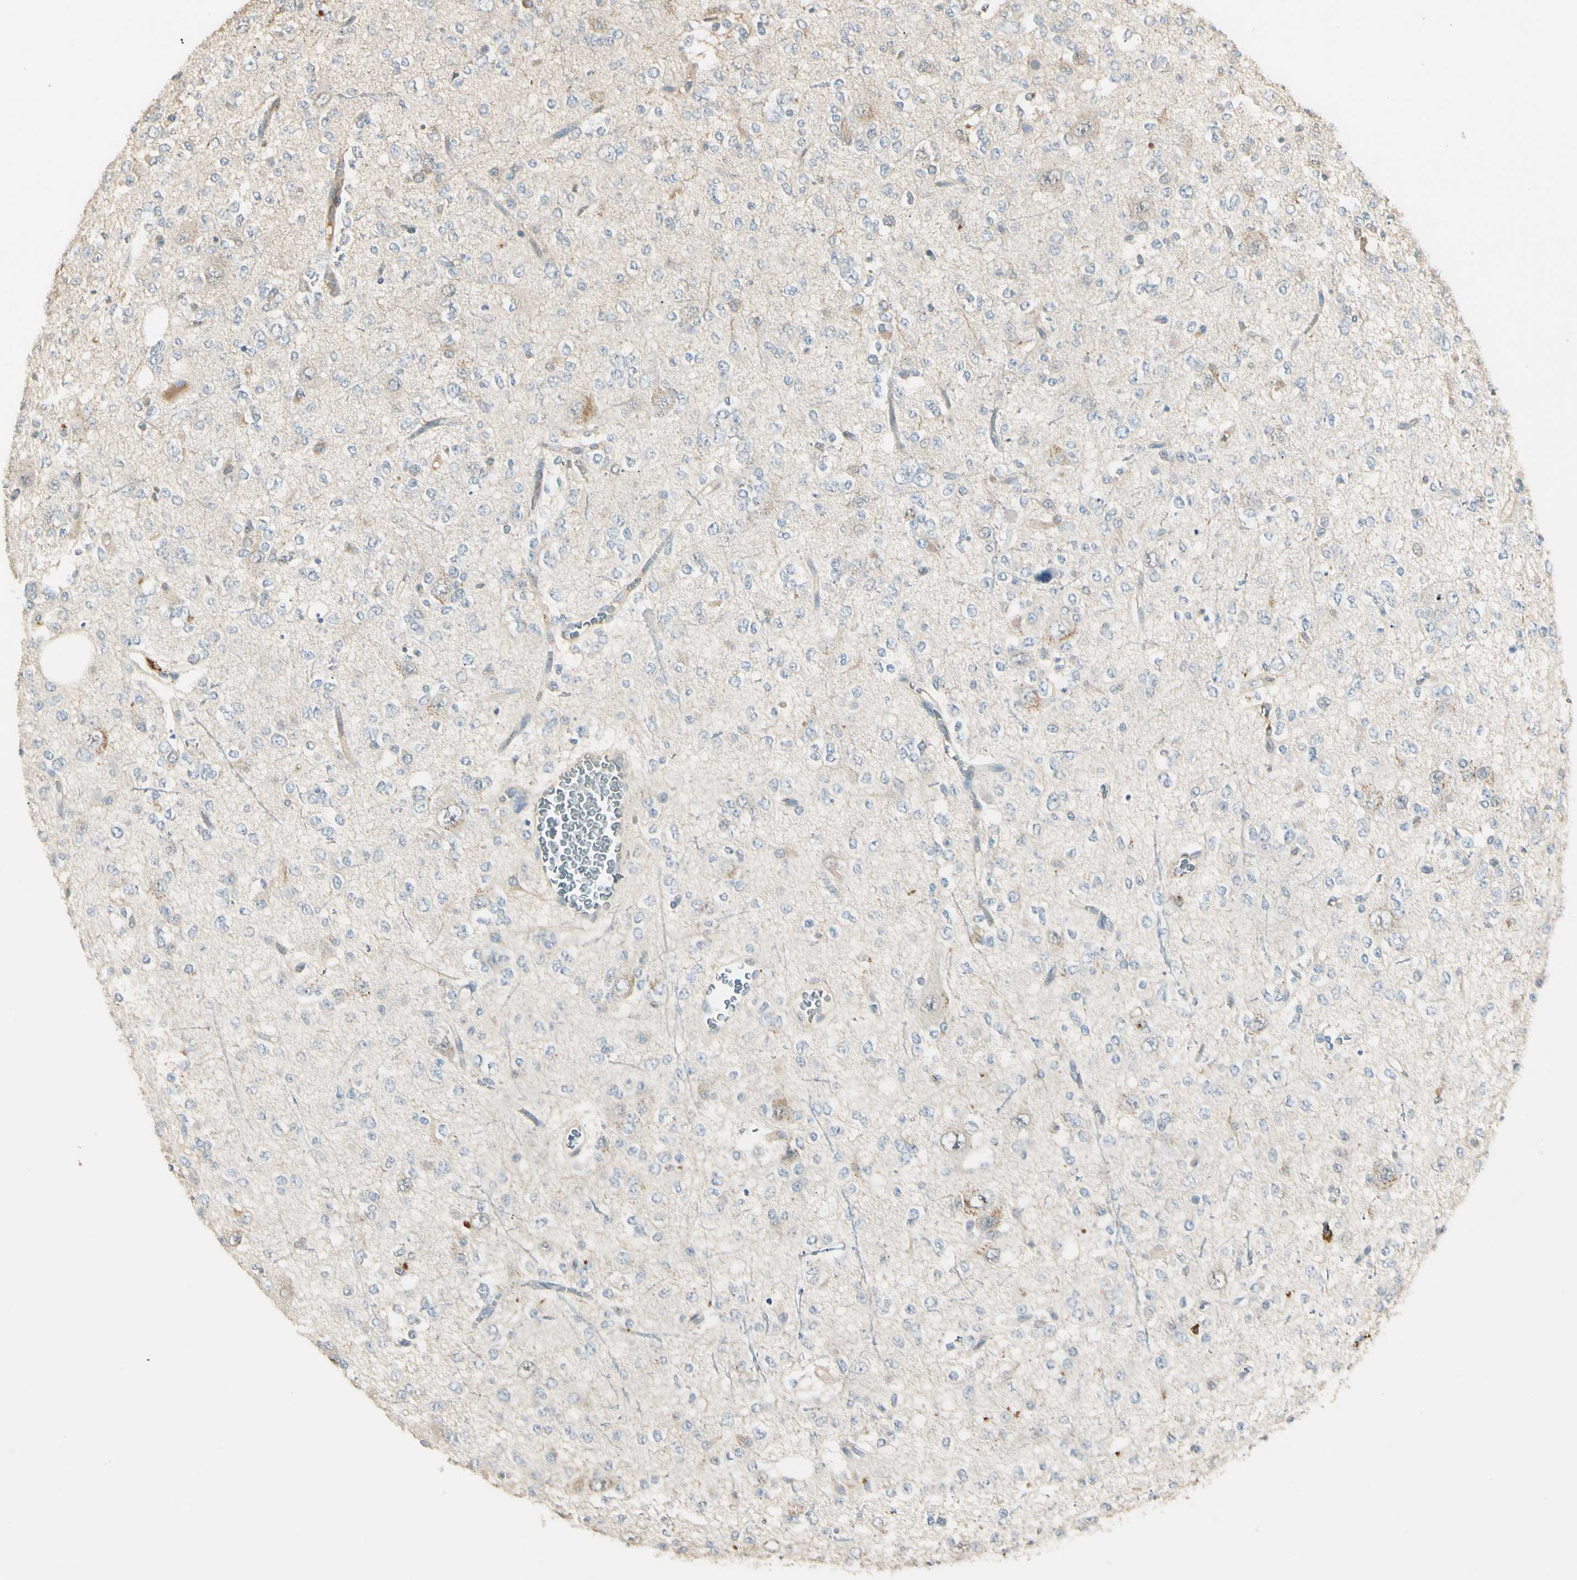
{"staining": {"intensity": "weak", "quantity": "<25%", "location": "cytoplasmic/membranous"}, "tissue": "glioma", "cell_type": "Tumor cells", "image_type": "cancer", "snomed": [{"axis": "morphology", "description": "Glioma, malignant, Low grade"}, {"axis": "topography", "description": "Brain"}], "caption": "Glioma stained for a protein using immunohistochemistry (IHC) demonstrates no positivity tumor cells.", "gene": "P3H2", "patient": {"sex": "male", "age": 38}}